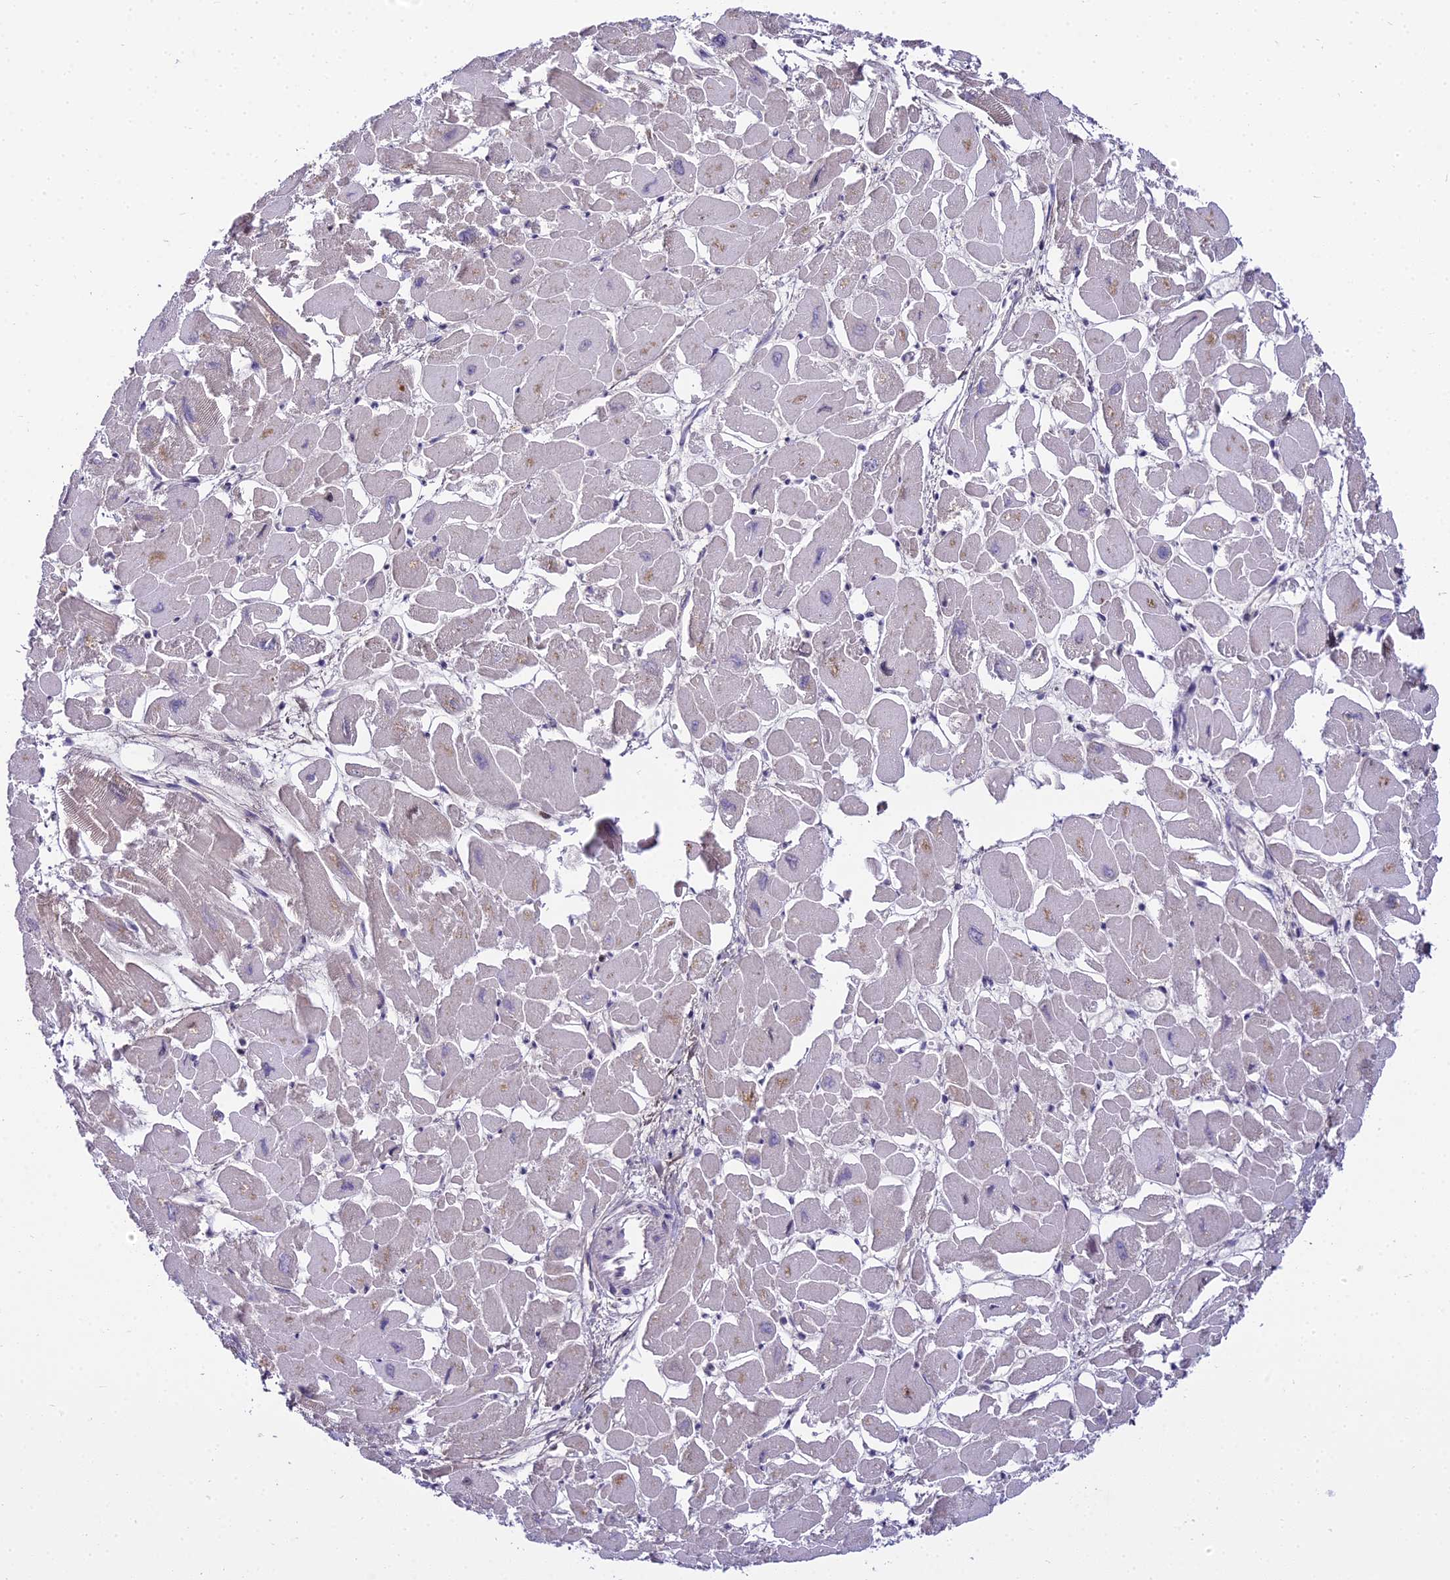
{"staining": {"intensity": "moderate", "quantity": "25%-75%", "location": "nuclear"}, "tissue": "heart muscle", "cell_type": "Cardiomyocytes", "image_type": "normal", "snomed": [{"axis": "morphology", "description": "Normal tissue, NOS"}, {"axis": "topography", "description": "Heart"}], "caption": "Protein expression analysis of benign heart muscle reveals moderate nuclear expression in approximately 25%-75% of cardiomyocytes. (DAB (3,3'-diaminobenzidine) IHC, brown staining for protein, blue staining for nuclei).", "gene": "ZNF707", "patient": {"sex": "male", "age": 54}}